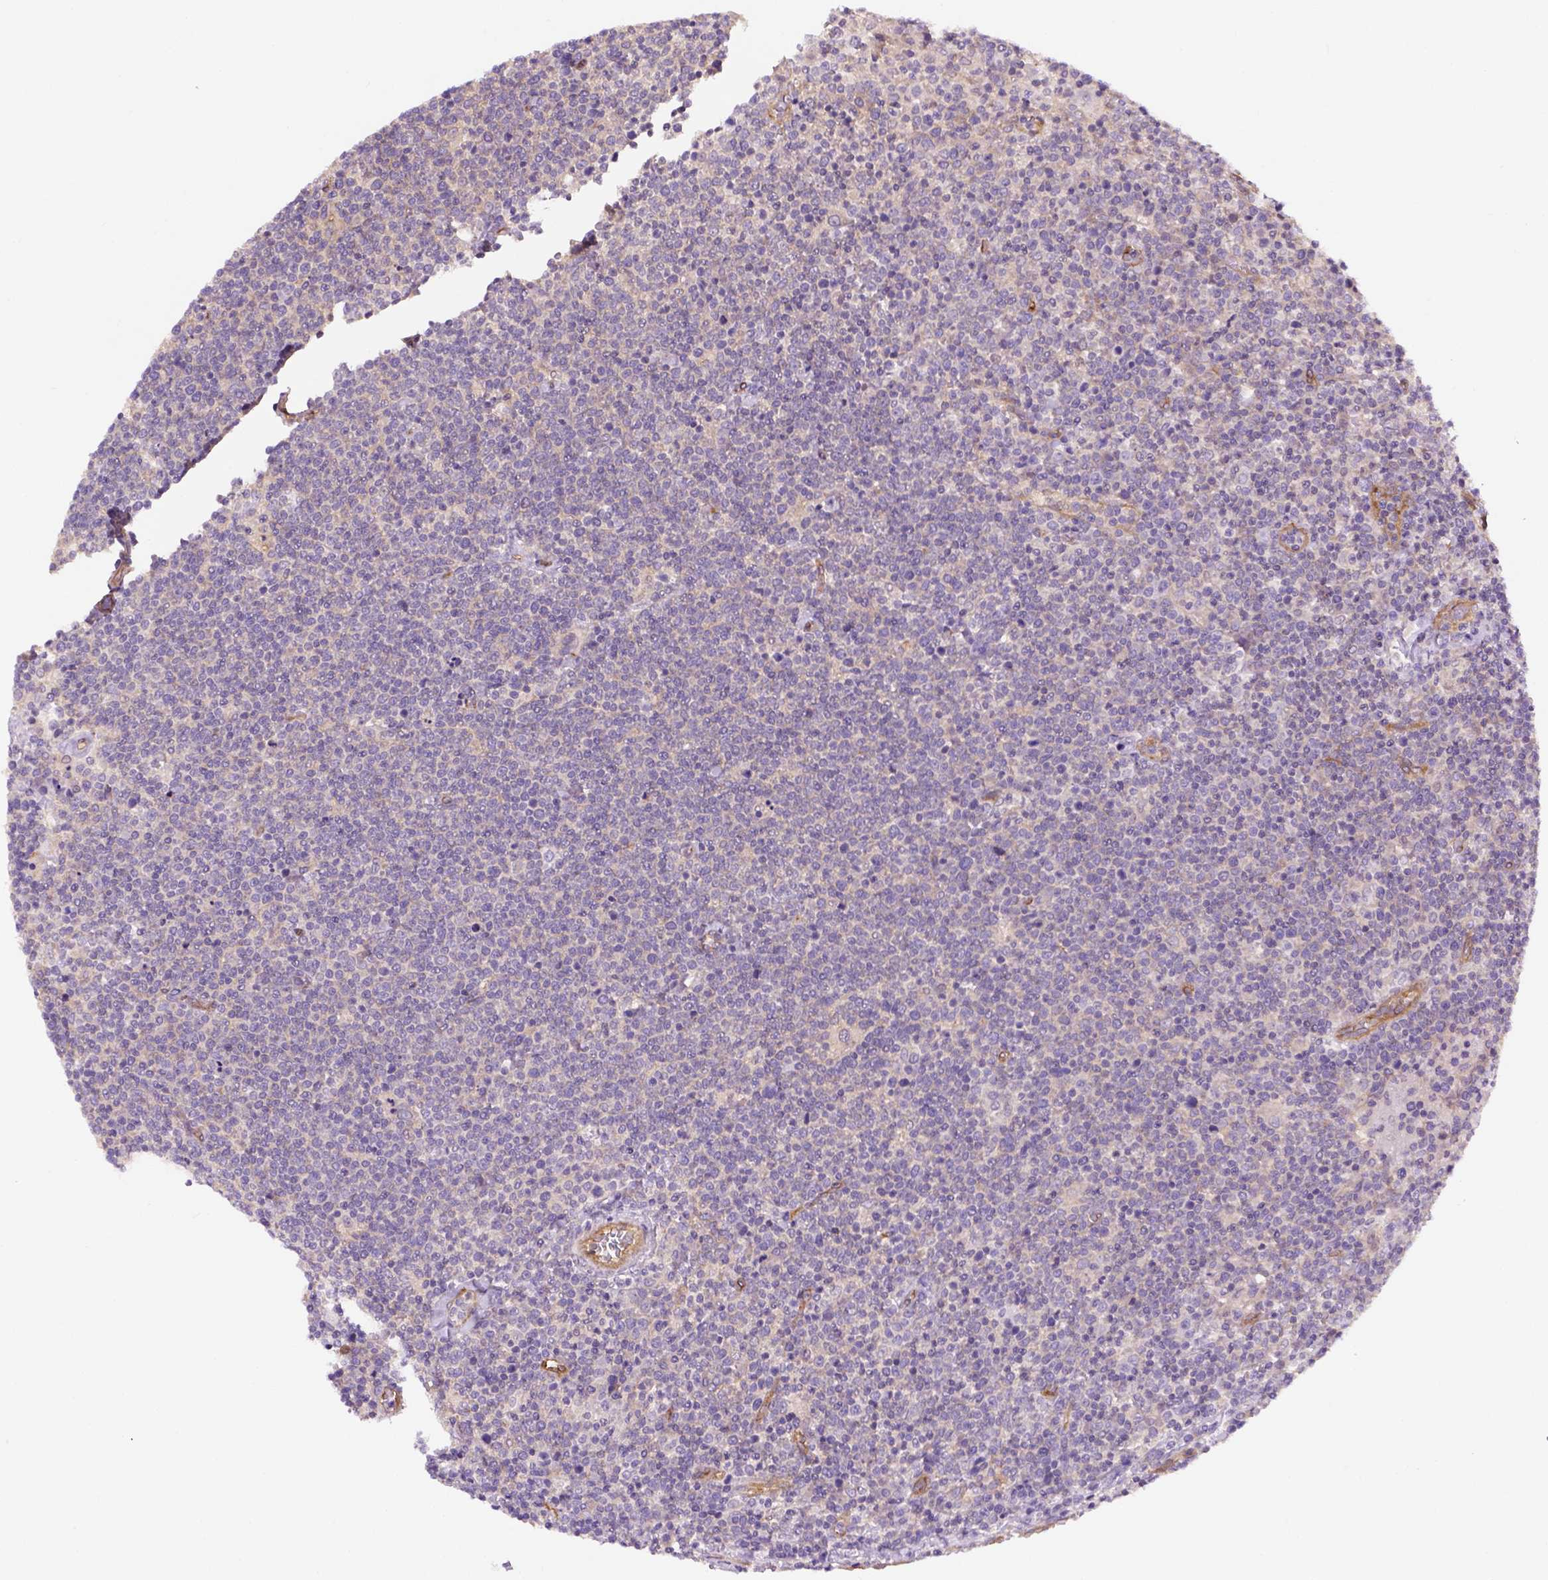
{"staining": {"intensity": "negative", "quantity": "none", "location": "none"}, "tissue": "lymphoma", "cell_type": "Tumor cells", "image_type": "cancer", "snomed": [{"axis": "morphology", "description": "Malignant lymphoma, non-Hodgkin's type, High grade"}, {"axis": "topography", "description": "Lymph node"}], "caption": "Immunohistochemistry (IHC) micrograph of human lymphoma stained for a protein (brown), which demonstrates no positivity in tumor cells.", "gene": "CASKIN2", "patient": {"sex": "male", "age": 61}}